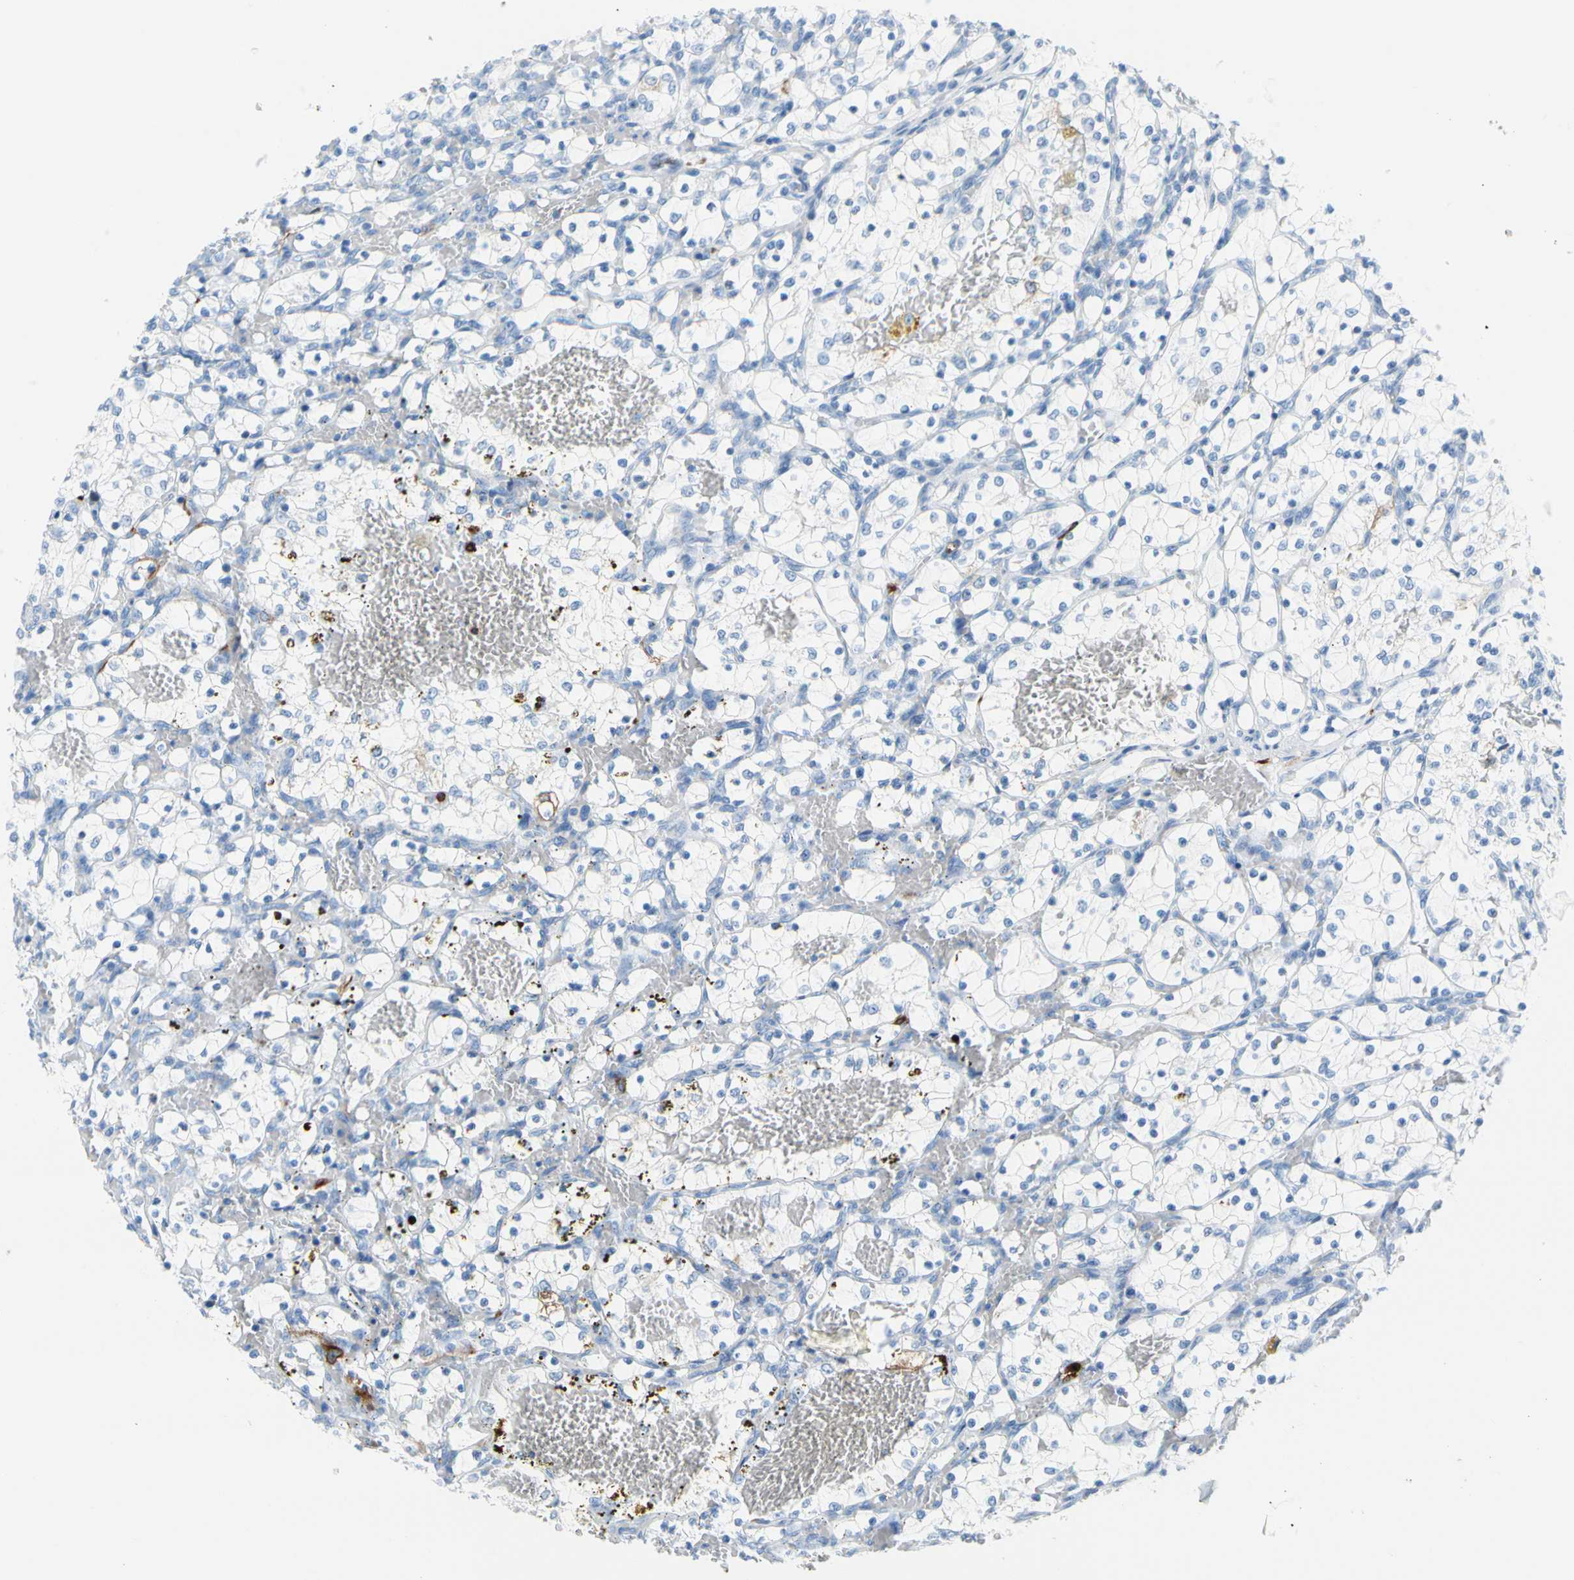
{"staining": {"intensity": "negative", "quantity": "none", "location": "none"}, "tissue": "renal cancer", "cell_type": "Tumor cells", "image_type": "cancer", "snomed": [{"axis": "morphology", "description": "Adenocarcinoma, NOS"}, {"axis": "topography", "description": "Kidney"}], "caption": "This is an immunohistochemistry (IHC) photomicrograph of renal cancer. There is no staining in tumor cells.", "gene": "TACC3", "patient": {"sex": "female", "age": 69}}